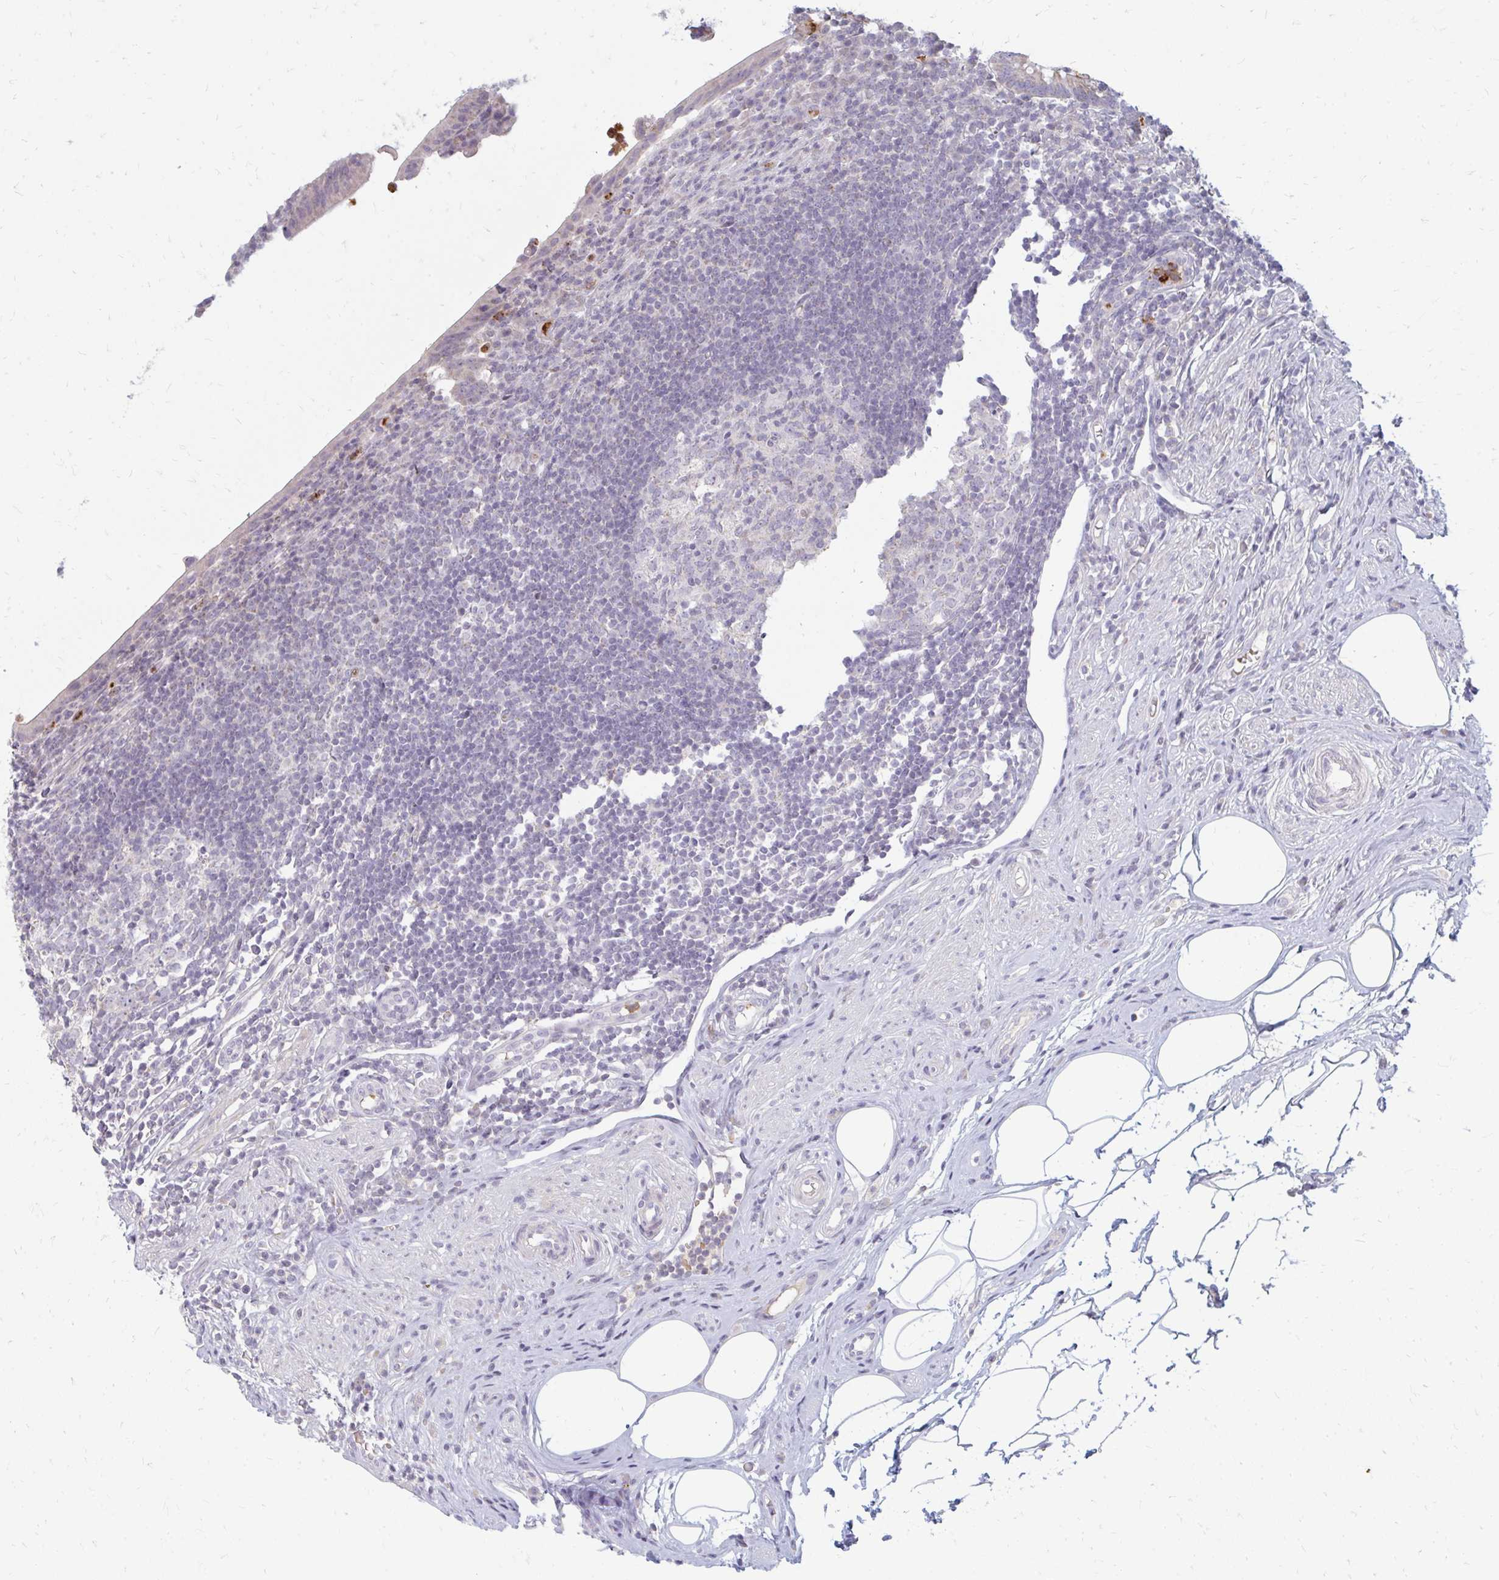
{"staining": {"intensity": "moderate", "quantity": "25%-75%", "location": "cytoplasmic/membranous"}, "tissue": "appendix", "cell_type": "Glandular cells", "image_type": "normal", "snomed": [{"axis": "morphology", "description": "Normal tissue, NOS"}, {"axis": "topography", "description": "Appendix"}], "caption": "A medium amount of moderate cytoplasmic/membranous positivity is identified in approximately 25%-75% of glandular cells in benign appendix. The protein of interest is stained brown, and the nuclei are stained in blue (DAB IHC with brightfield microscopy, high magnification).", "gene": "RAB33A", "patient": {"sex": "female", "age": 56}}